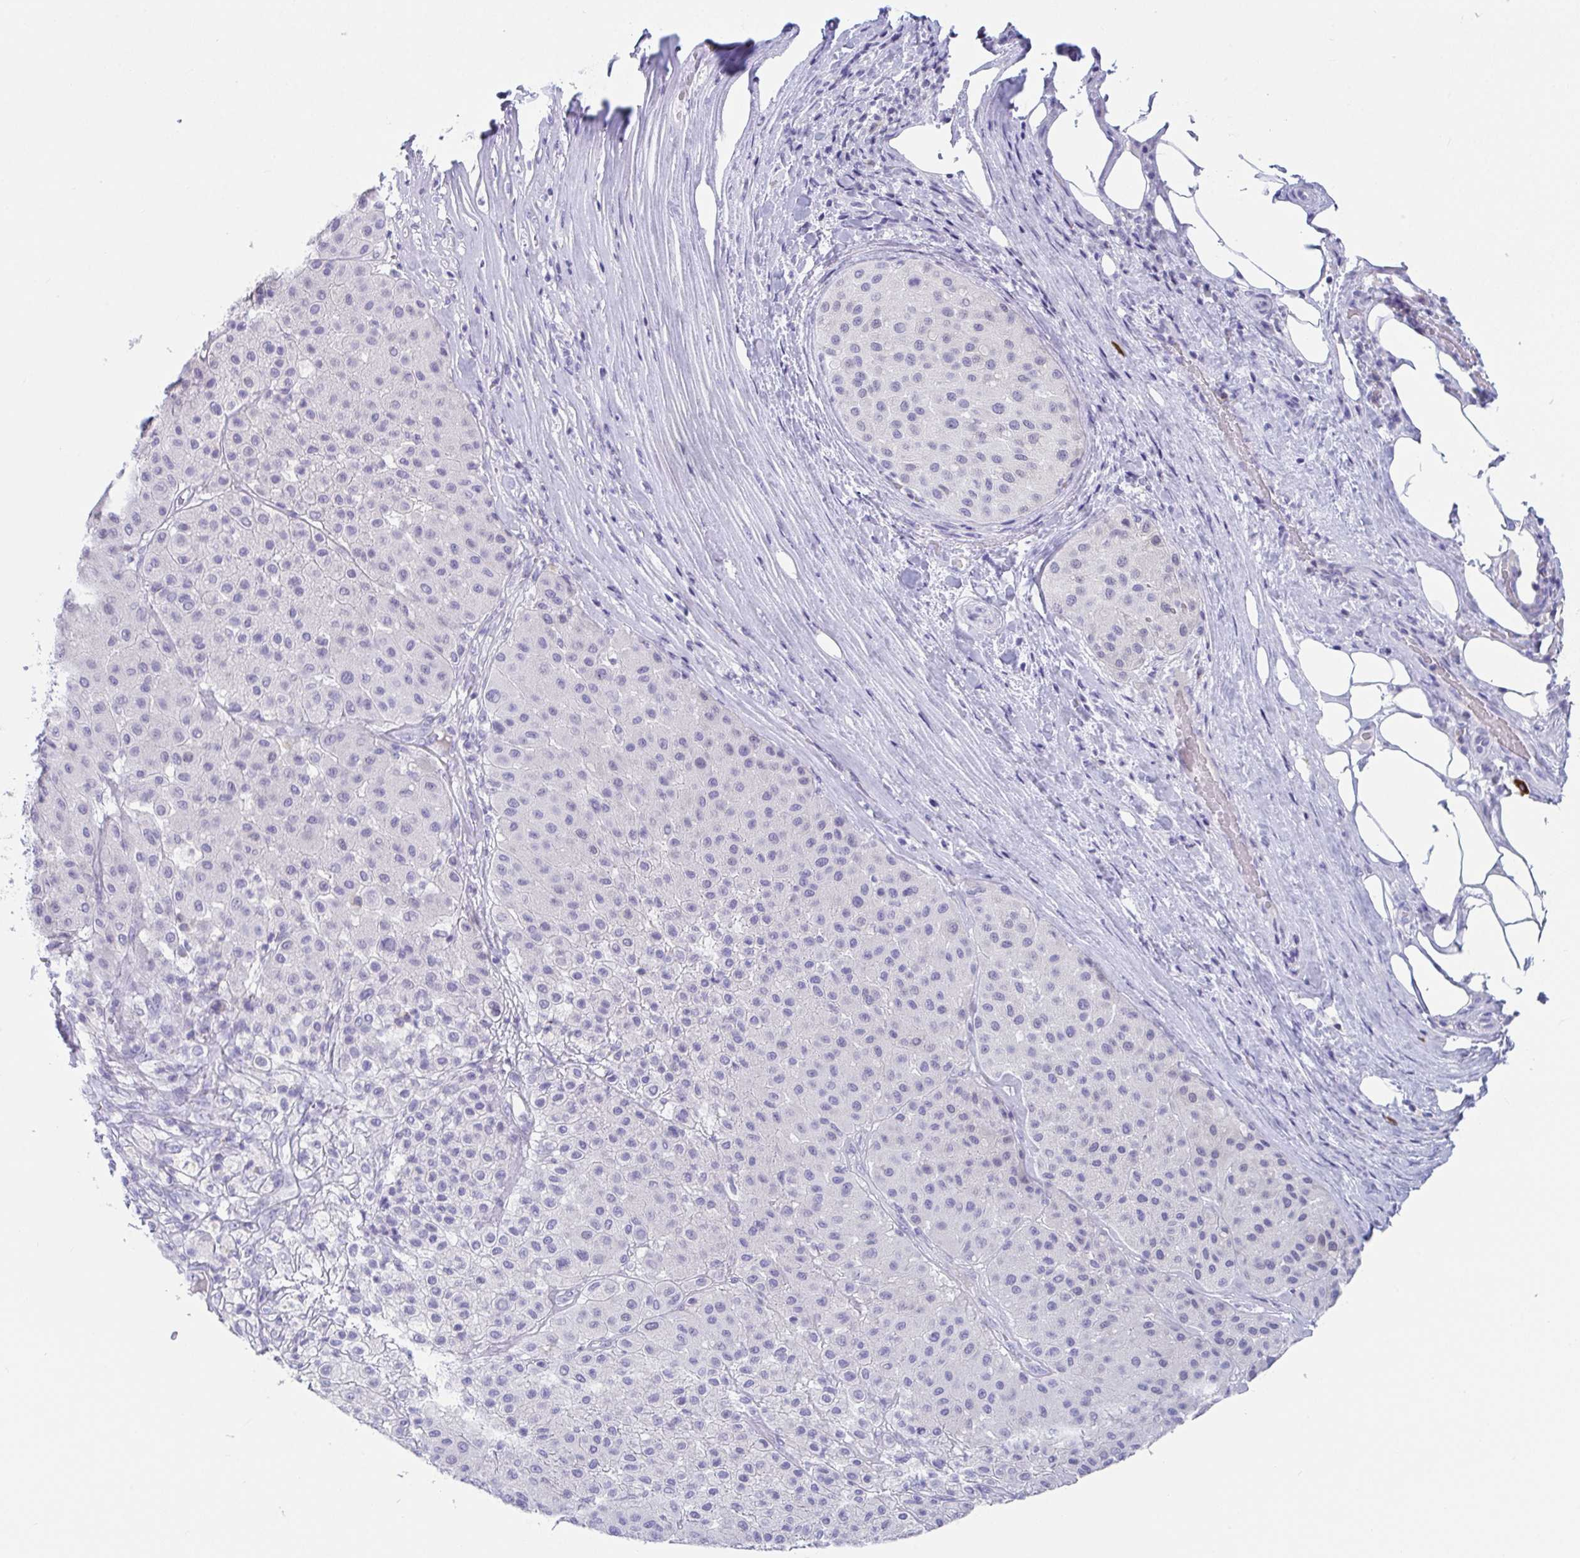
{"staining": {"intensity": "negative", "quantity": "none", "location": "none"}, "tissue": "melanoma", "cell_type": "Tumor cells", "image_type": "cancer", "snomed": [{"axis": "morphology", "description": "Malignant melanoma, Metastatic site"}, {"axis": "topography", "description": "Smooth muscle"}], "caption": "Melanoma was stained to show a protein in brown. There is no significant positivity in tumor cells. (DAB immunohistochemistry (IHC) visualized using brightfield microscopy, high magnification).", "gene": "PLA2G1B", "patient": {"sex": "male", "age": 41}}